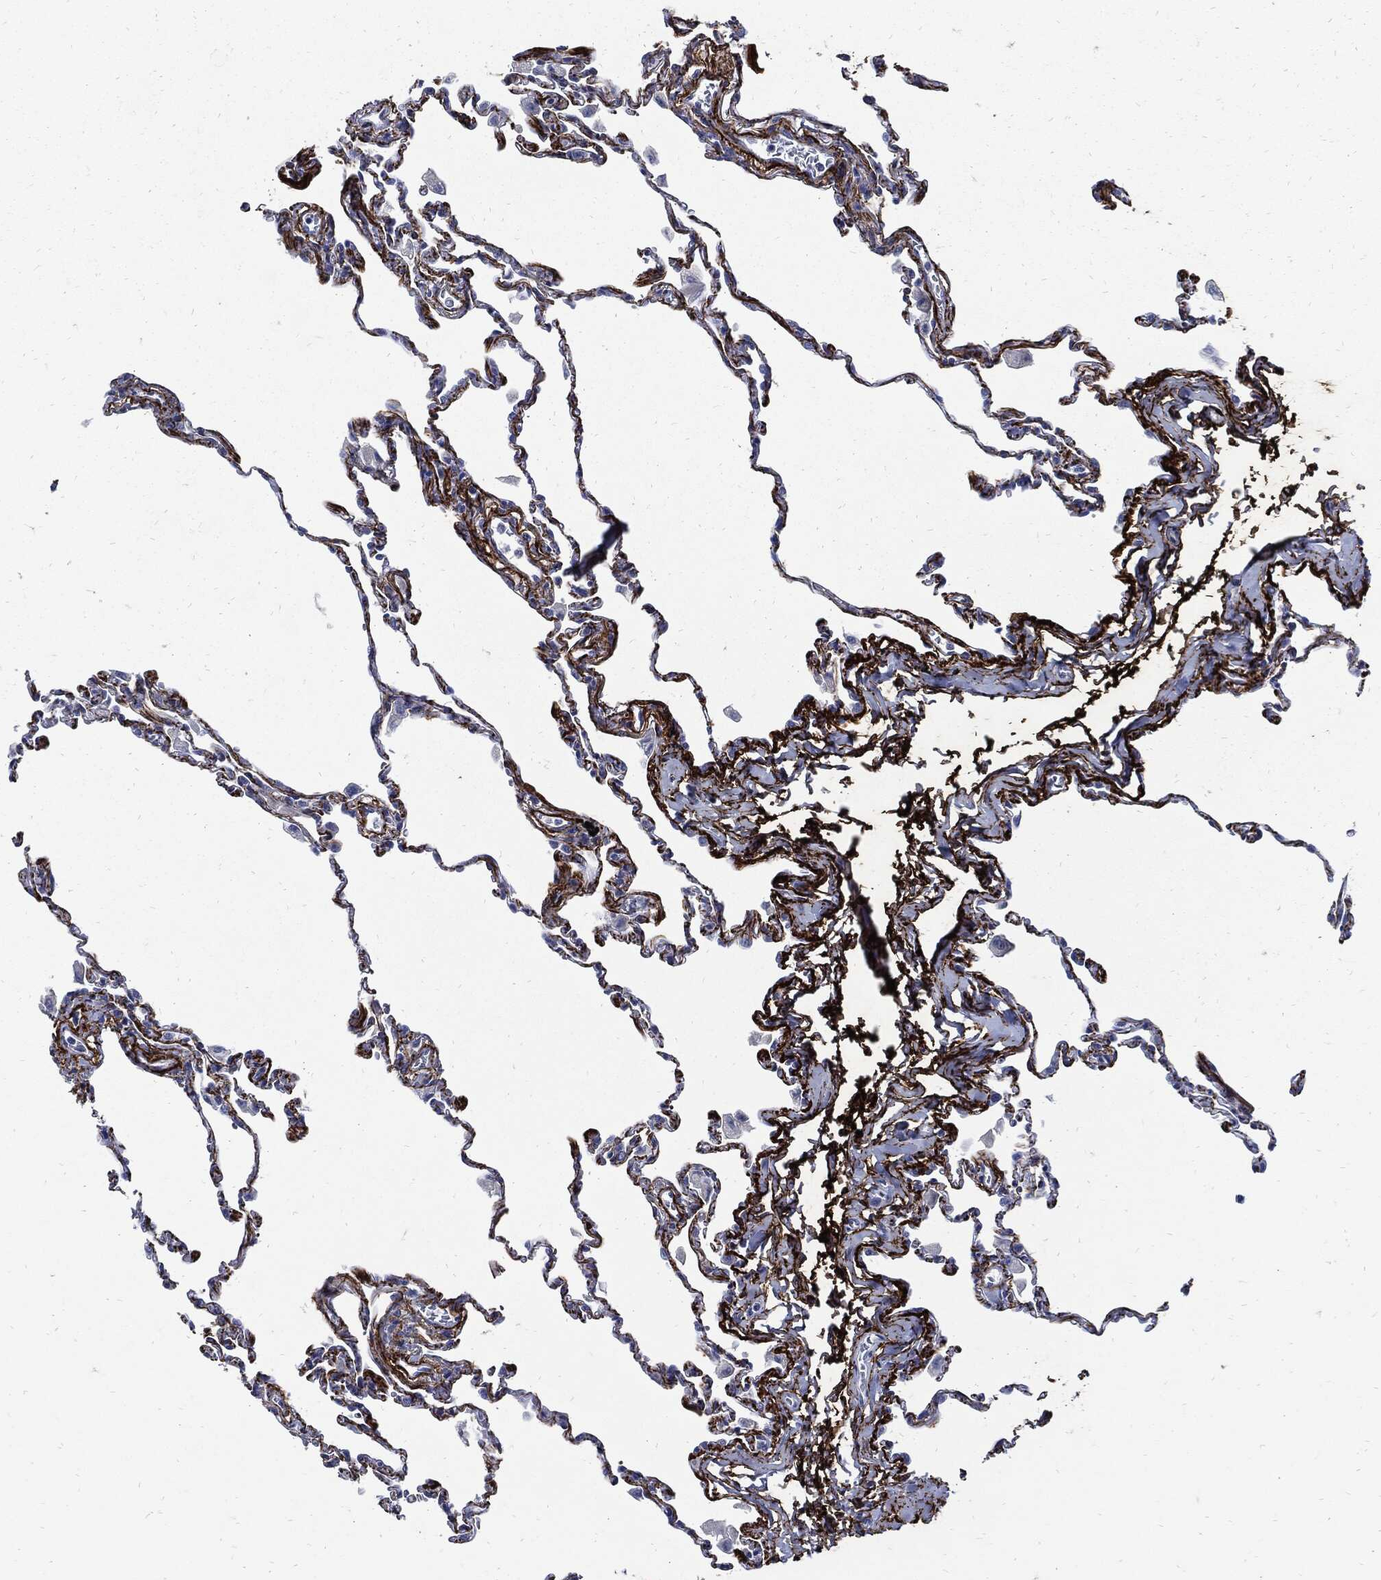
{"staining": {"intensity": "negative", "quantity": "none", "location": "none"}, "tissue": "lung", "cell_type": "Alveolar cells", "image_type": "normal", "snomed": [{"axis": "morphology", "description": "Normal tissue, NOS"}, {"axis": "topography", "description": "Lung"}], "caption": "Immunohistochemistry histopathology image of benign lung stained for a protein (brown), which demonstrates no positivity in alveolar cells.", "gene": "FBN1", "patient": {"sex": "female", "age": 57}}